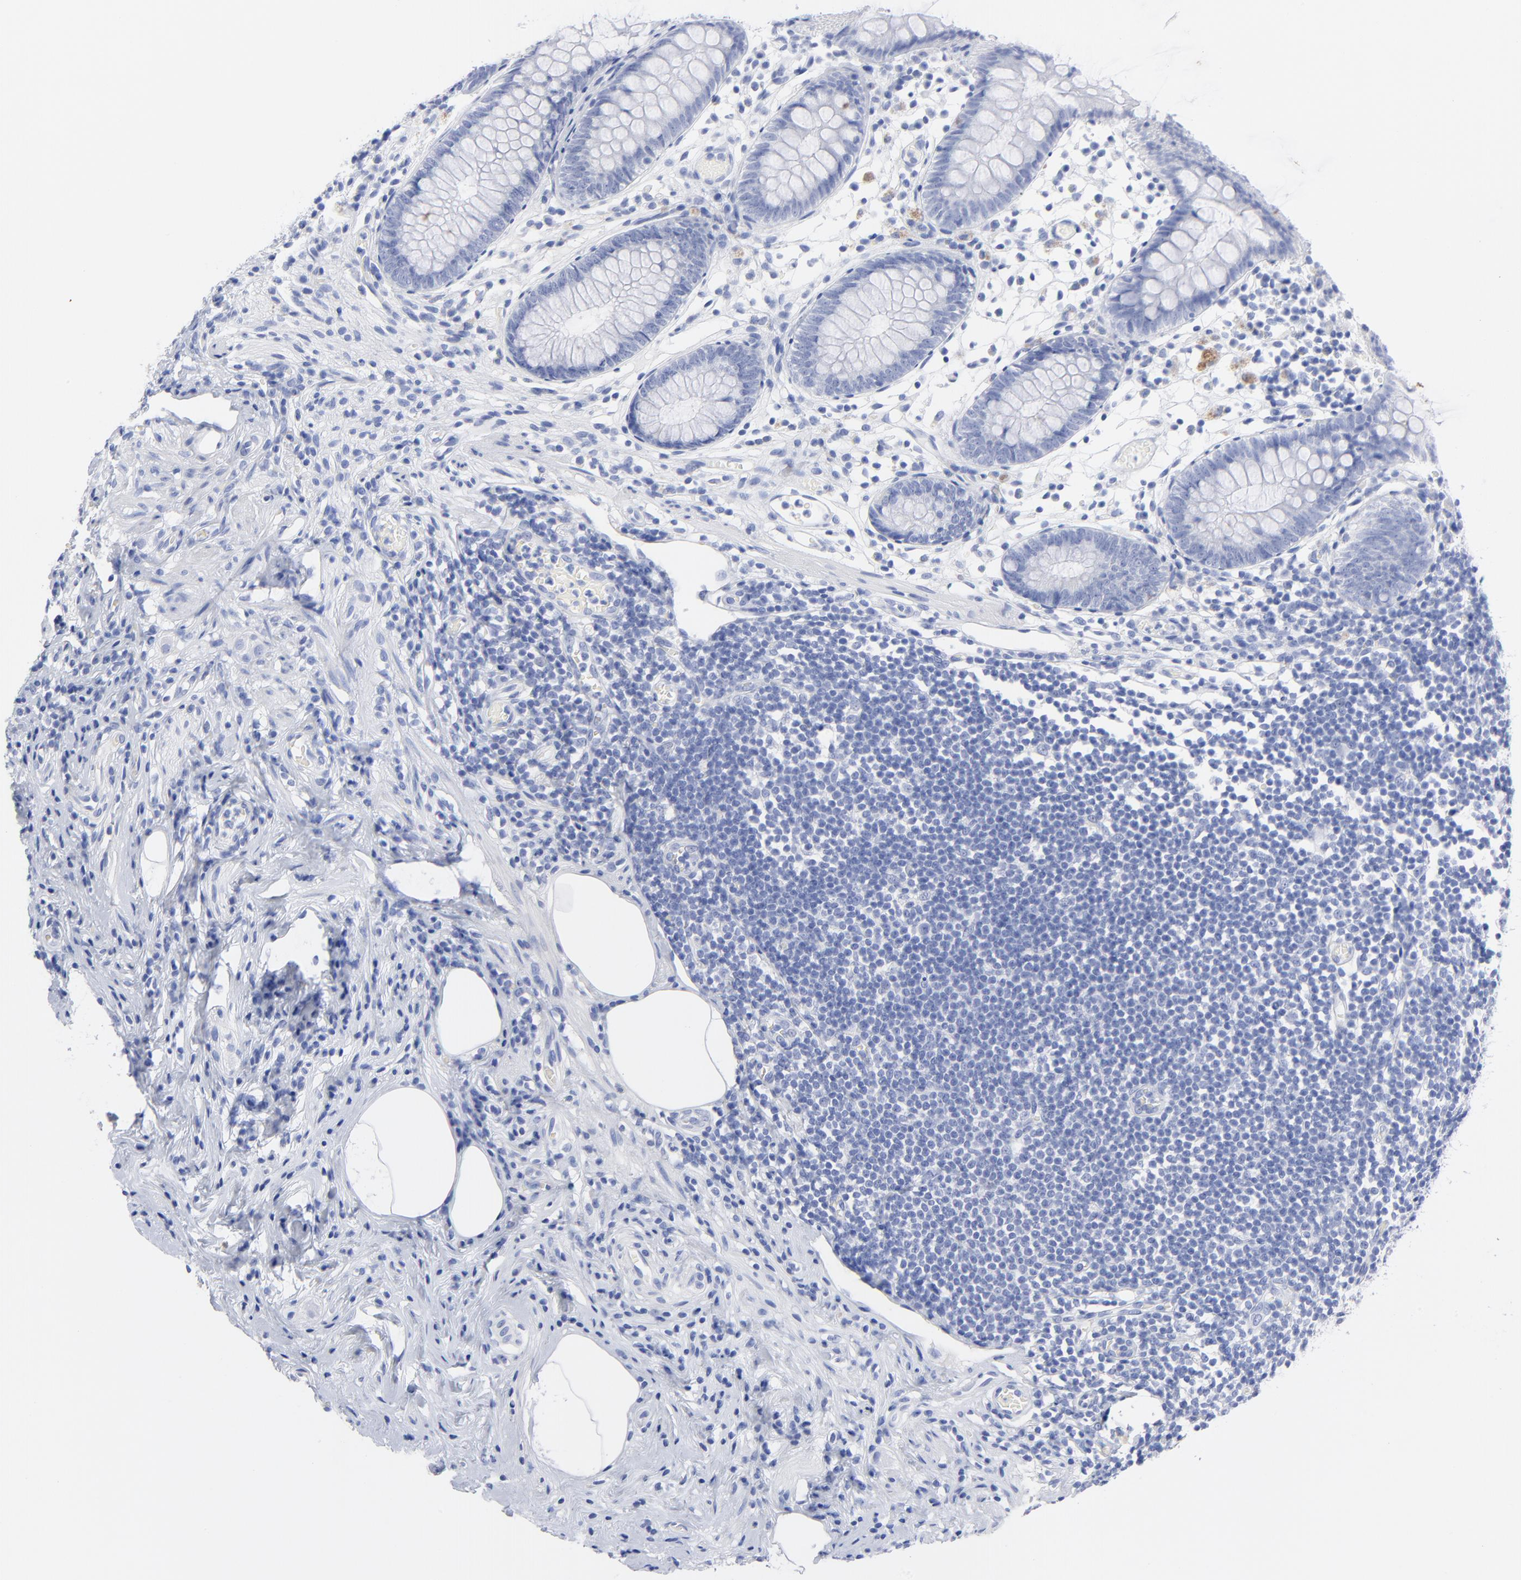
{"staining": {"intensity": "negative", "quantity": "none", "location": "none"}, "tissue": "appendix", "cell_type": "Glandular cells", "image_type": "normal", "snomed": [{"axis": "morphology", "description": "Normal tissue, NOS"}, {"axis": "topography", "description": "Appendix"}], "caption": "The micrograph displays no staining of glandular cells in unremarkable appendix.", "gene": "ACY1", "patient": {"sex": "male", "age": 38}}